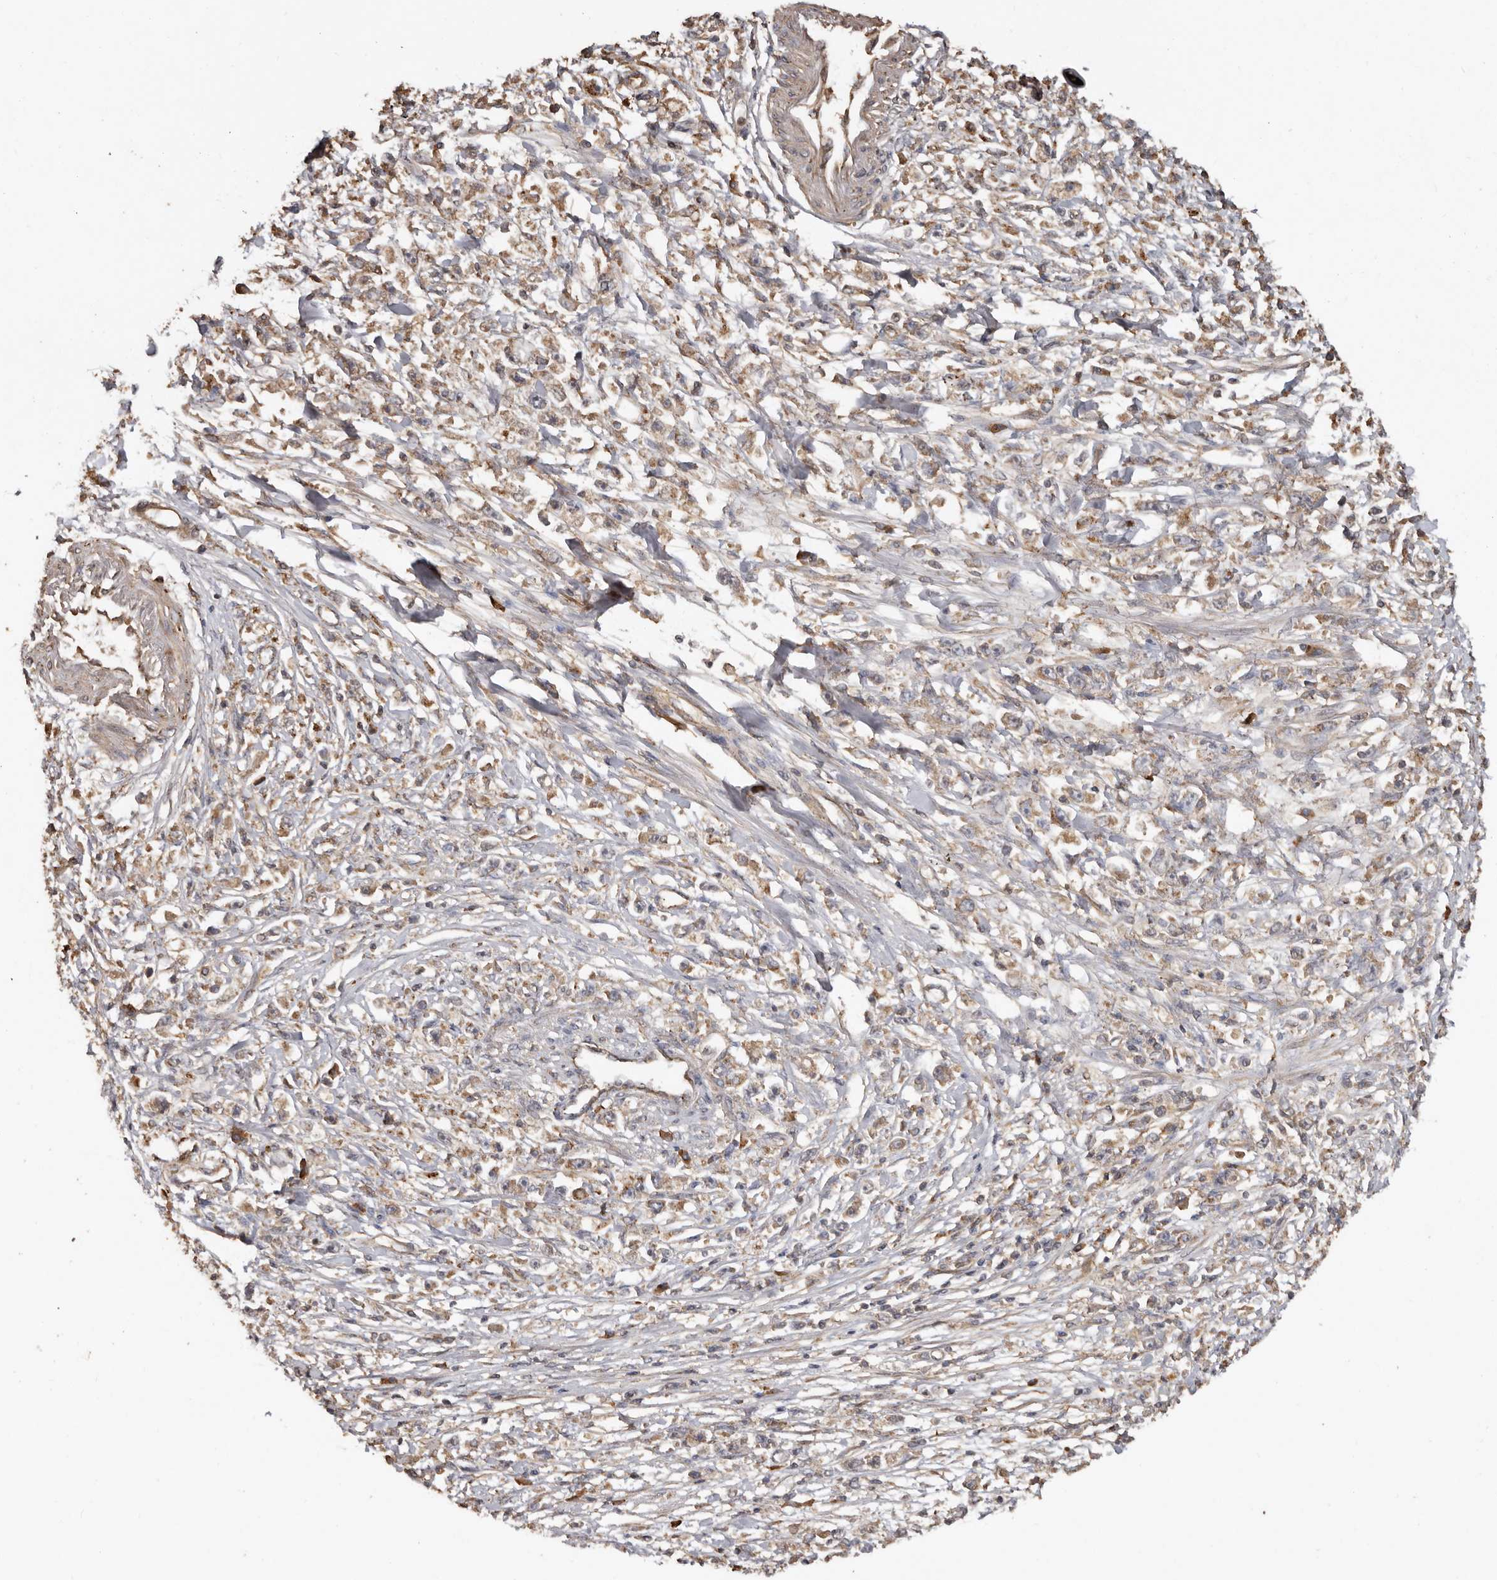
{"staining": {"intensity": "moderate", "quantity": ">75%", "location": "cytoplasmic/membranous"}, "tissue": "stomach cancer", "cell_type": "Tumor cells", "image_type": "cancer", "snomed": [{"axis": "morphology", "description": "Adenocarcinoma, NOS"}, {"axis": "topography", "description": "Stomach"}], "caption": "Immunohistochemistry (DAB) staining of human stomach cancer displays moderate cytoplasmic/membranous protein positivity in approximately >75% of tumor cells. (DAB IHC, brown staining for protein, blue staining for nuclei).", "gene": "FLCN", "patient": {"sex": "female", "age": 59}}